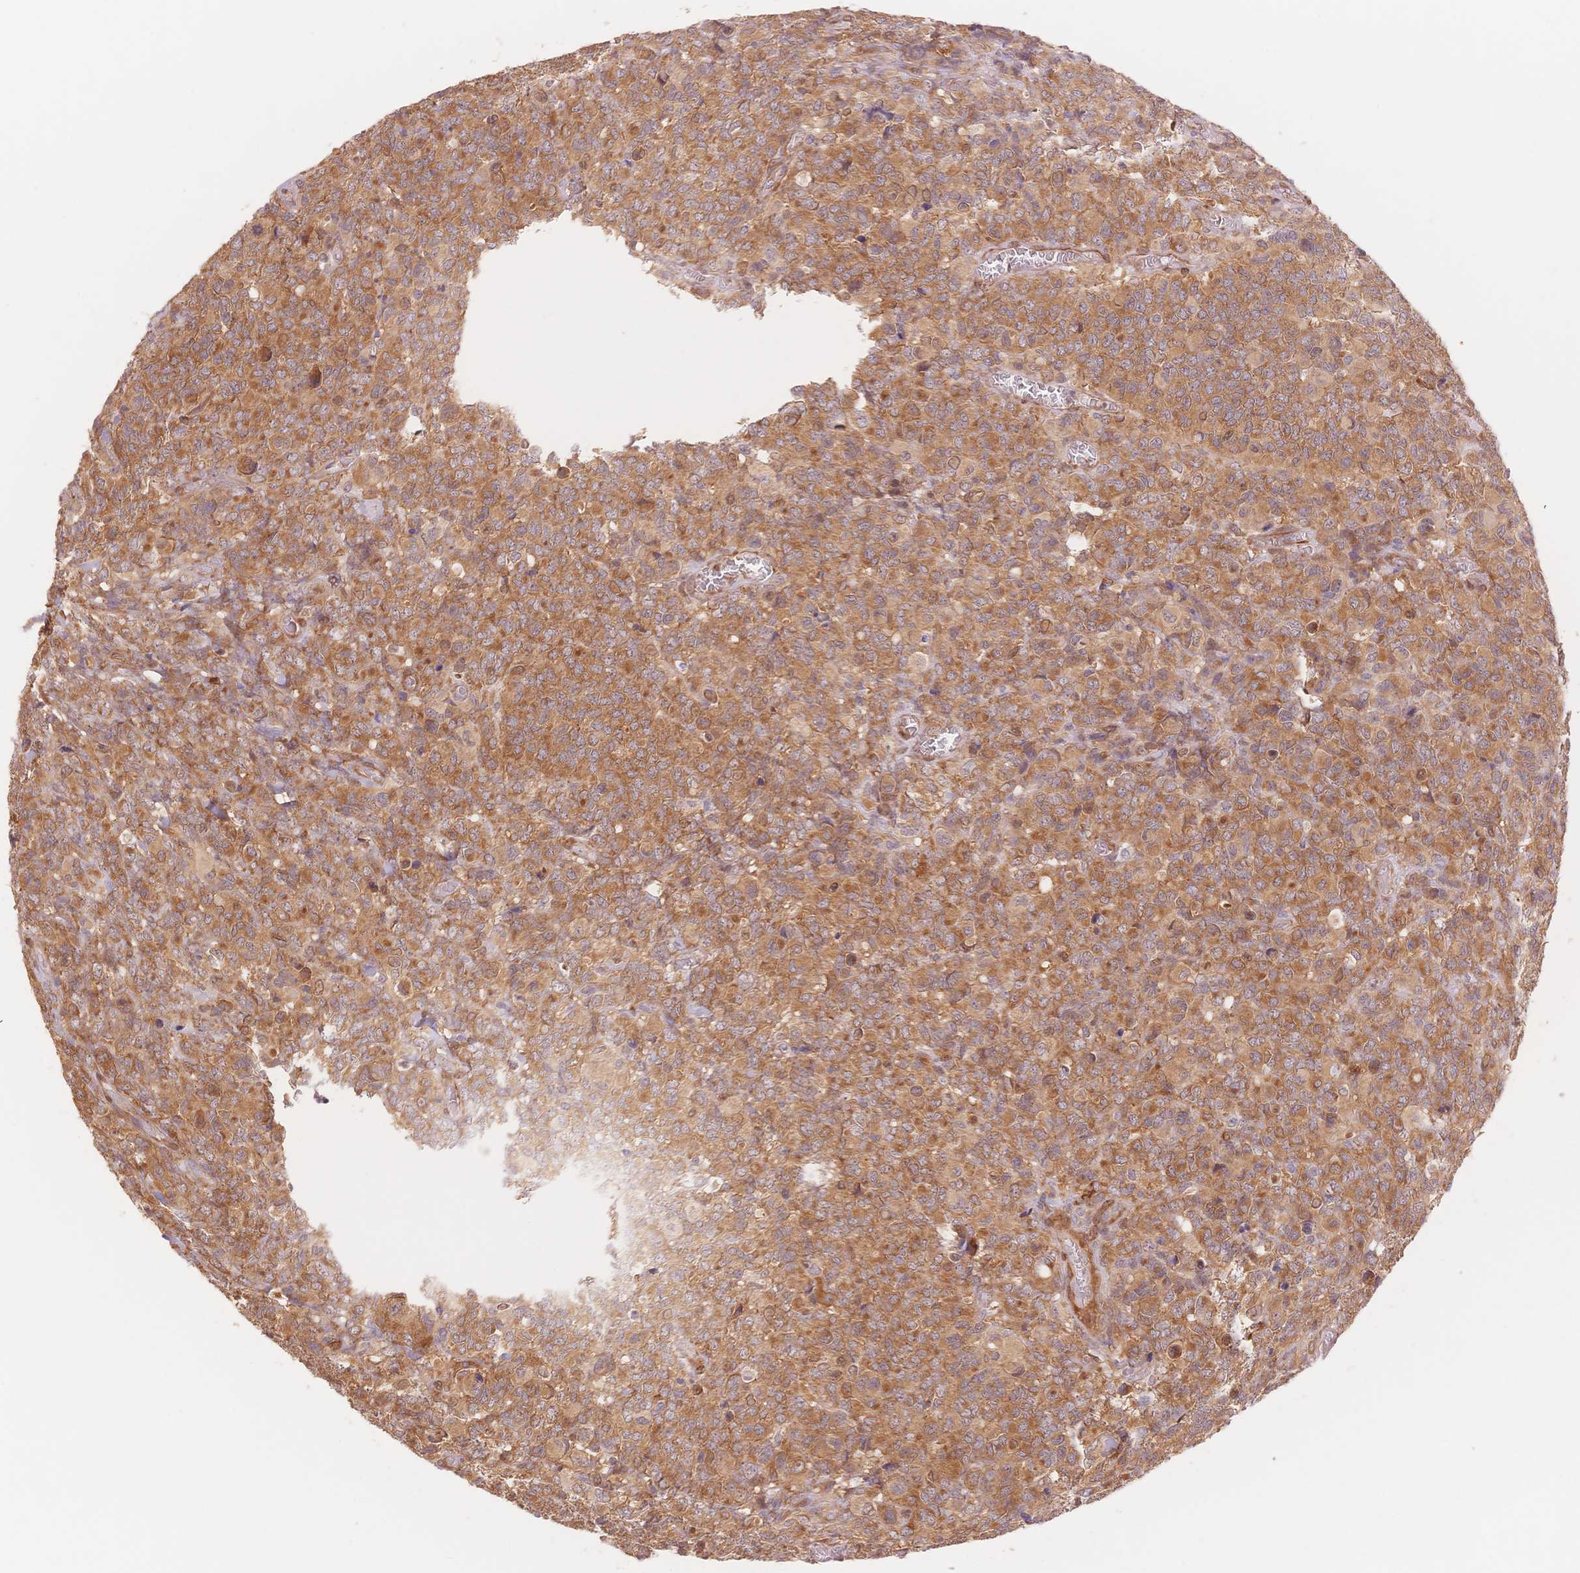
{"staining": {"intensity": "moderate", "quantity": ">75%", "location": "cytoplasmic/membranous"}, "tissue": "glioma", "cell_type": "Tumor cells", "image_type": "cancer", "snomed": [{"axis": "morphology", "description": "Glioma, malignant, High grade"}, {"axis": "topography", "description": "Brain"}], "caption": "Malignant glioma (high-grade) stained with immunohistochemistry shows moderate cytoplasmic/membranous positivity in approximately >75% of tumor cells.", "gene": "STK39", "patient": {"sex": "male", "age": 39}}